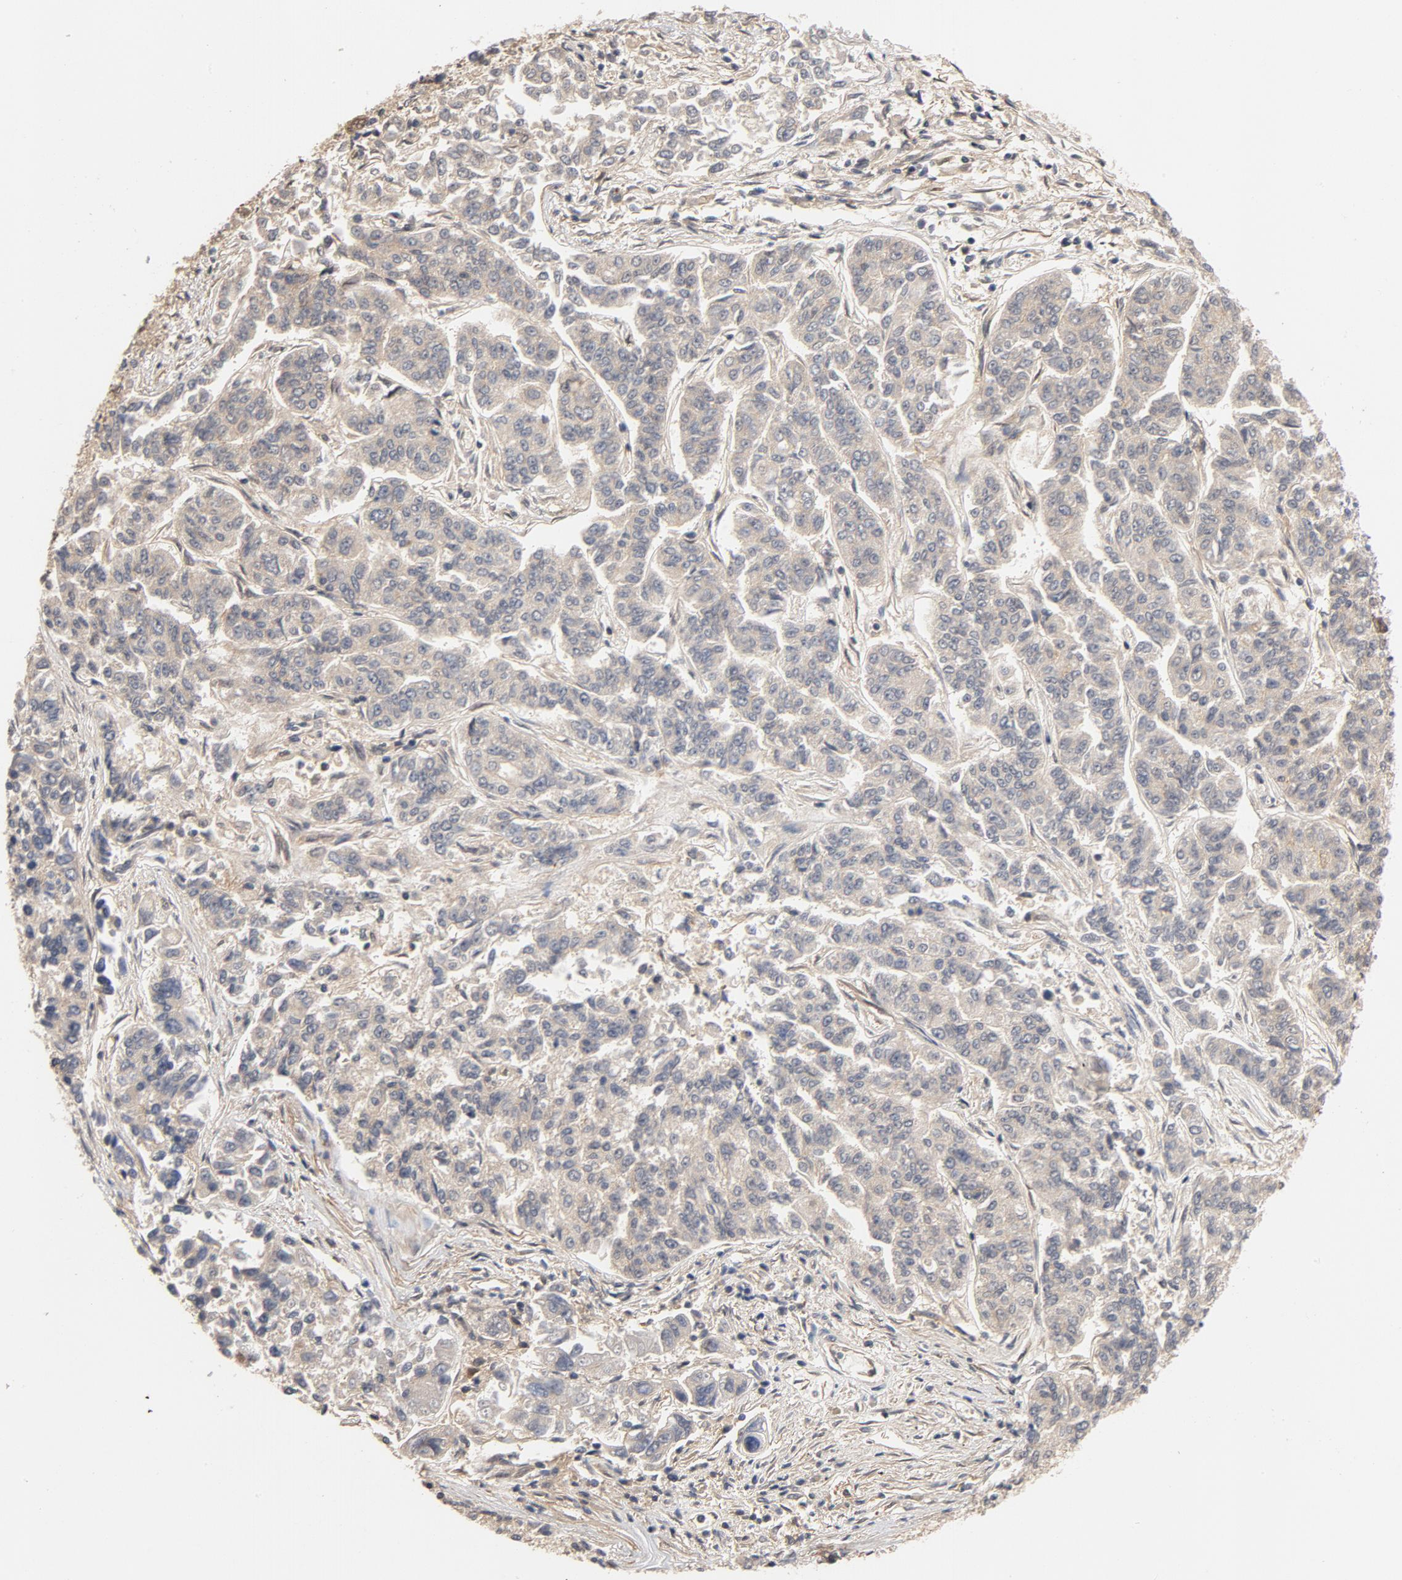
{"staining": {"intensity": "negative", "quantity": "none", "location": "none"}, "tissue": "lung cancer", "cell_type": "Tumor cells", "image_type": "cancer", "snomed": [{"axis": "morphology", "description": "Adenocarcinoma, NOS"}, {"axis": "topography", "description": "Lung"}], "caption": "The photomicrograph shows no staining of tumor cells in lung cancer. The staining is performed using DAB (3,3'-diaminobenzidine) brown chromogen with nuclei counter-stained in using hematoxylin.", "gene": "PITPNM2", "patient": {"sex": "male", "age": 84}}